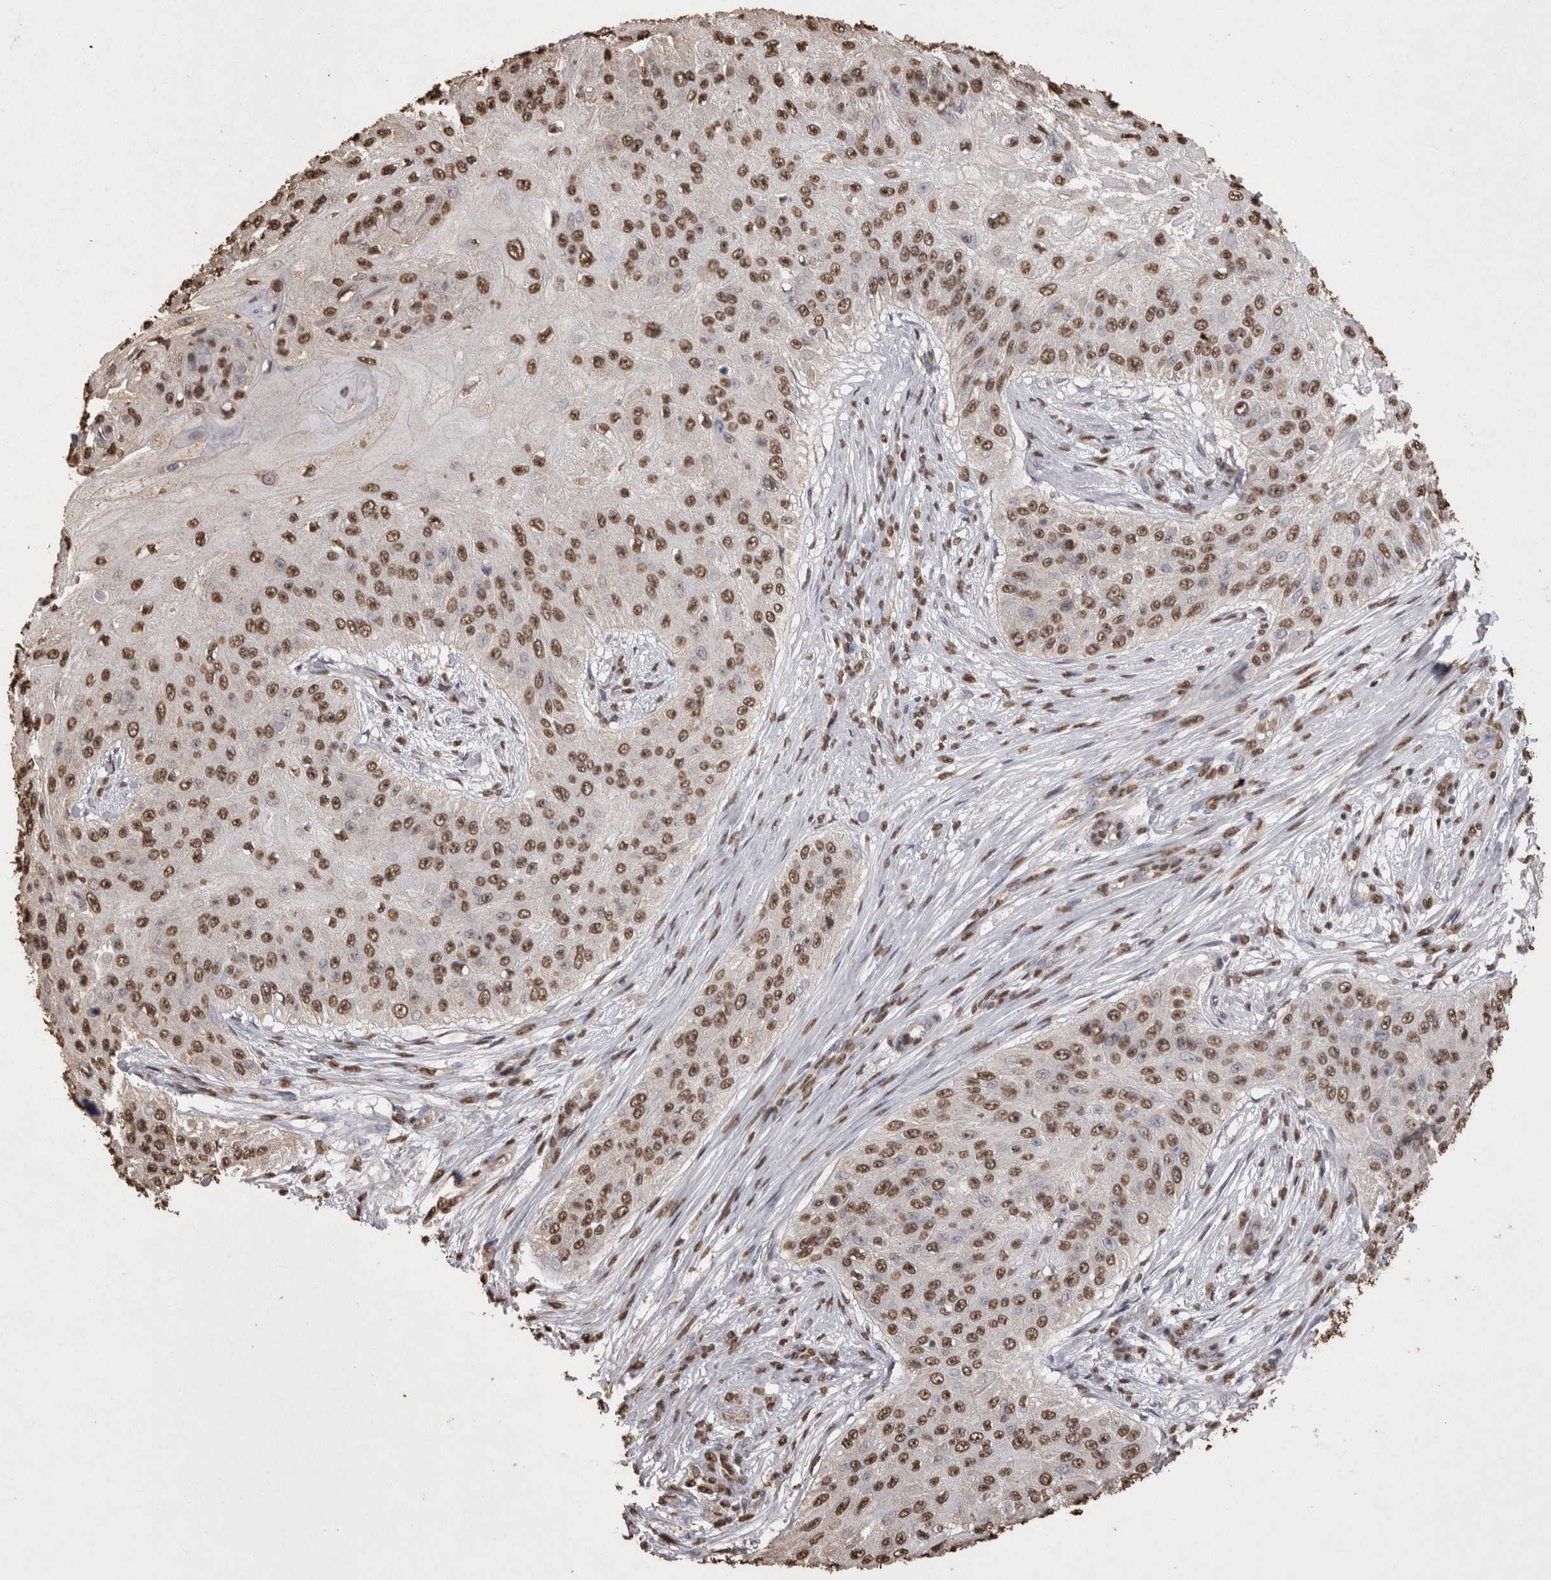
{"staining": {"intensity": "moderate", "quantity": ">75%", "location": "nuclear"}, "tissue": "skin cancer", "cell_type": "Tumor cells", "image_type": "cancer", "snomed": [{"axis": "morphology", "description": "Squamous cell carcinoma, NOS"}, {"axis": "topography", "description": "Skin"}], "caption": "Immunohistochemistry (IHC) image of squamous cell carcinoma (skin) stained for a protein (brown), which reveals medium levels of moderate nuclear staining in approximately >75% of tumor cells.", "gene": "POU5F1", "patient": {"sex": "female", "age": 80}}